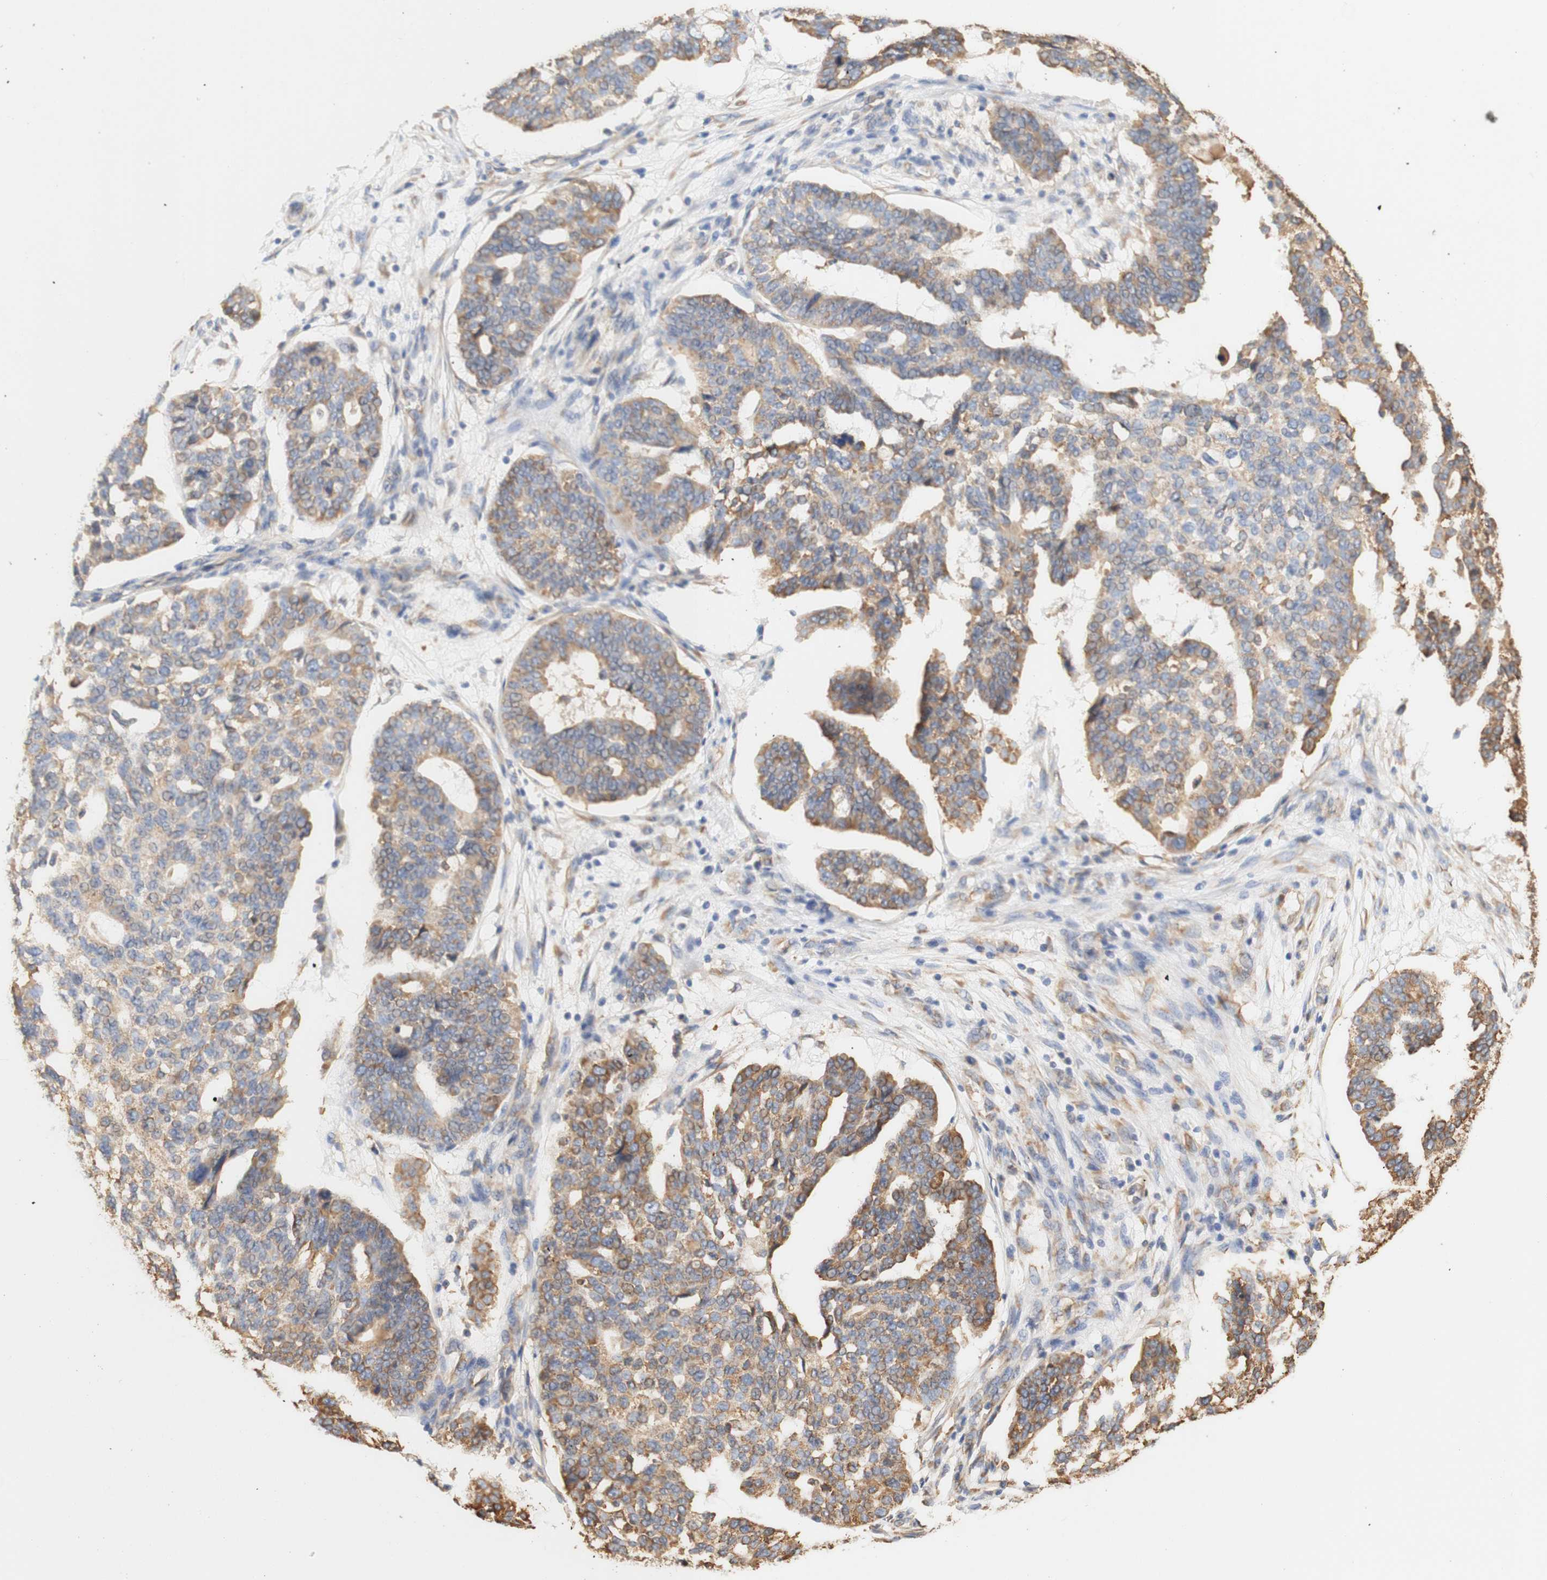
{"staining": {"intensity": "moderate", "quantity": "25%-75%", "location": "cytoplasmic/membranous"}, "tissue": "ovarian cancer", "cell_type": "Tumor cells", "image_type": "cancer", "snomed": [{"axis": "morphology", "description": "Cystadenocarcinoma, serous, NOS"}, {"axis": "topography", "description": "Ovary"}], "caption": "The micrograph exhibits staining of ovarian serous cystadenocarcinoma, revealing moderate cytoplasmic/membranous protein expression (brown color) within tumor cells.", "gene": "EIF2AK4", "patient": {"sex": "female", "age": 59}}